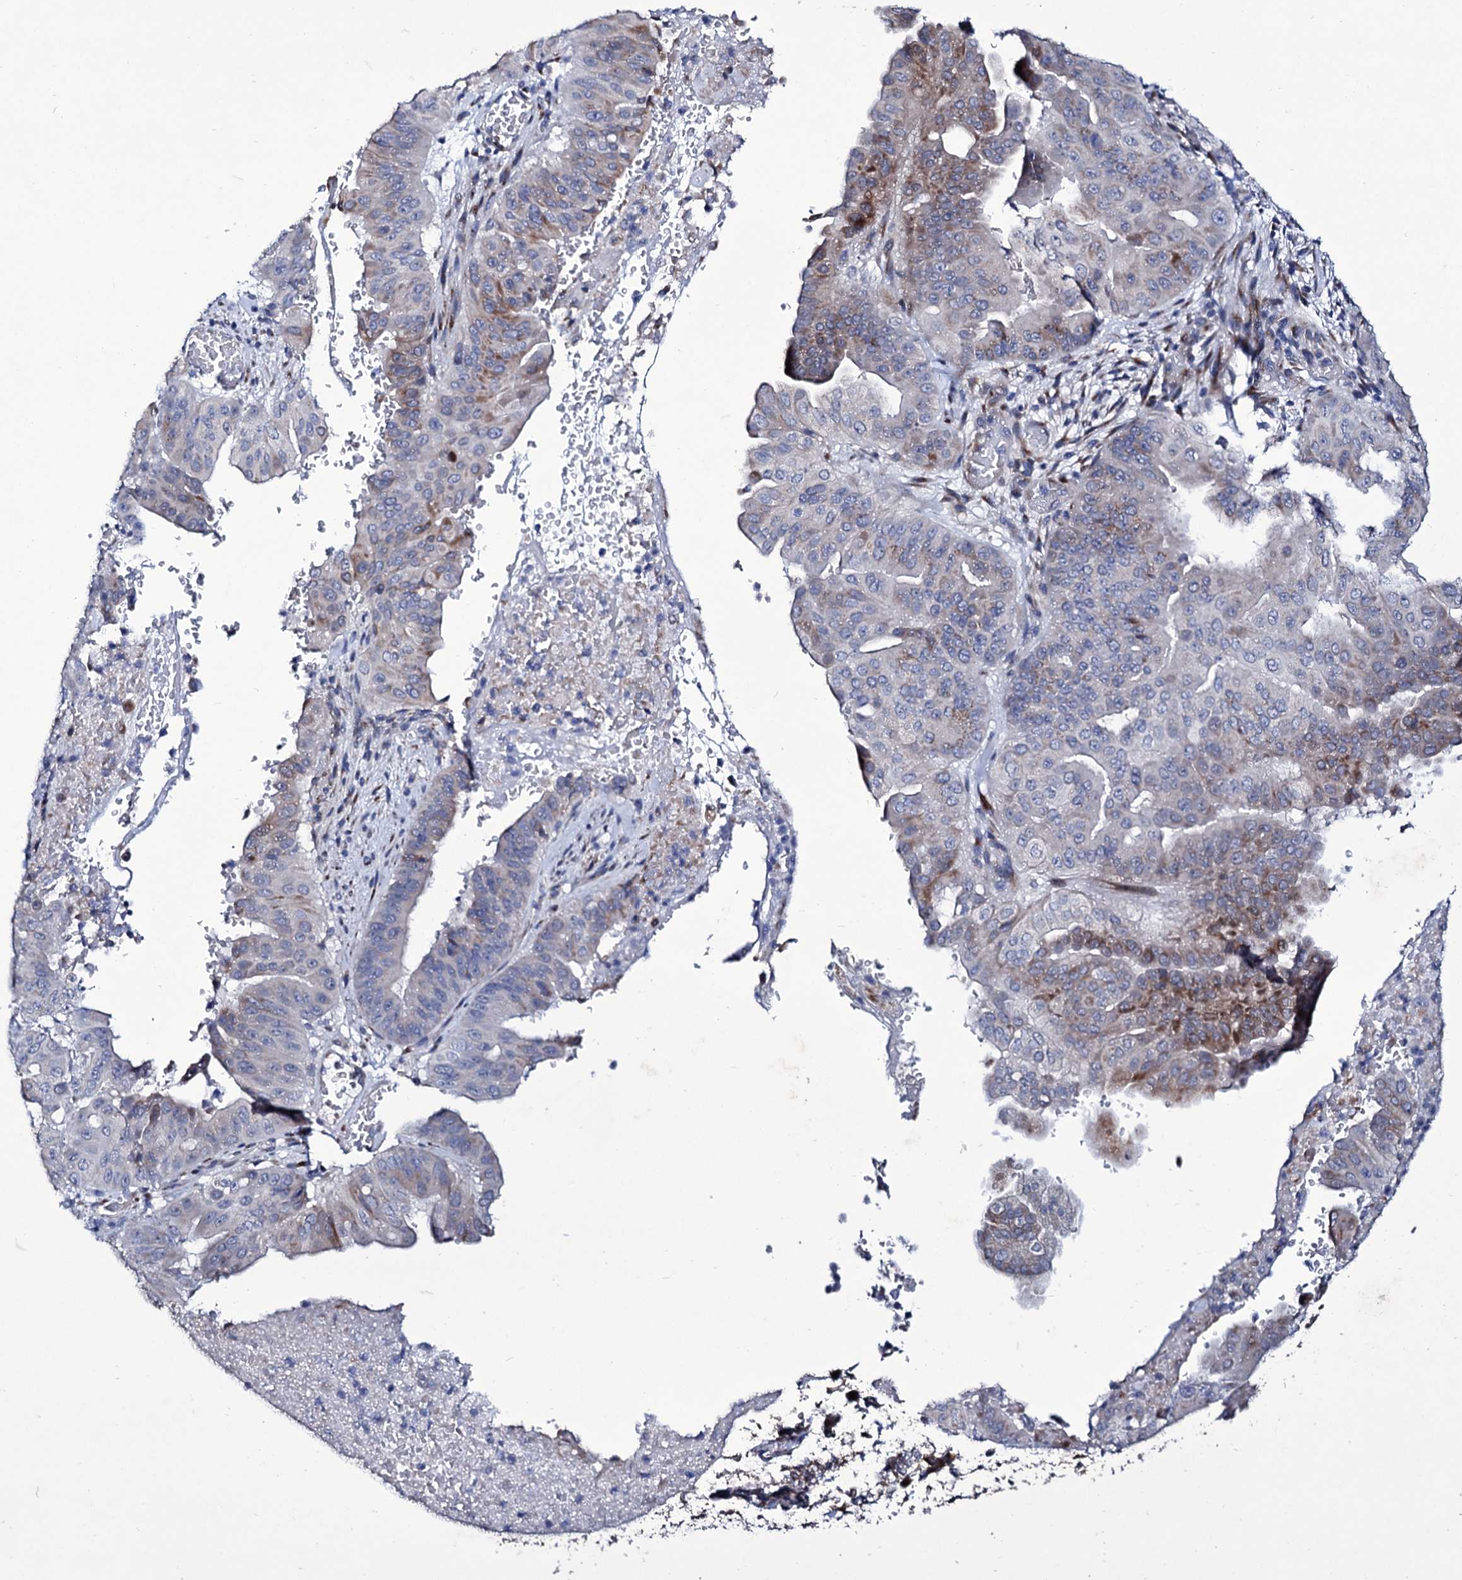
{"staining": {"intensity": "moderate", "quantity": "<25%", "location": "cytoplasmic/membranous"}, "tissue": "pancreatic cancer", "cell_type": "Tumor cells", "image_type": "cancer", "snomed": [{"axis": "morphology", "description": "Adenocarcinoma, NOS"}, {"axis": "topography", "description": "Pancreas"}], "caption": "Protein staining exhibits moderate cytoplasmic/membranous positivity in approximately <25% of tumor cells in adenocarcinoma (pancreatic).", "gene": "TUBGCP5", "patient": {"sex": "female", "age": 77}}